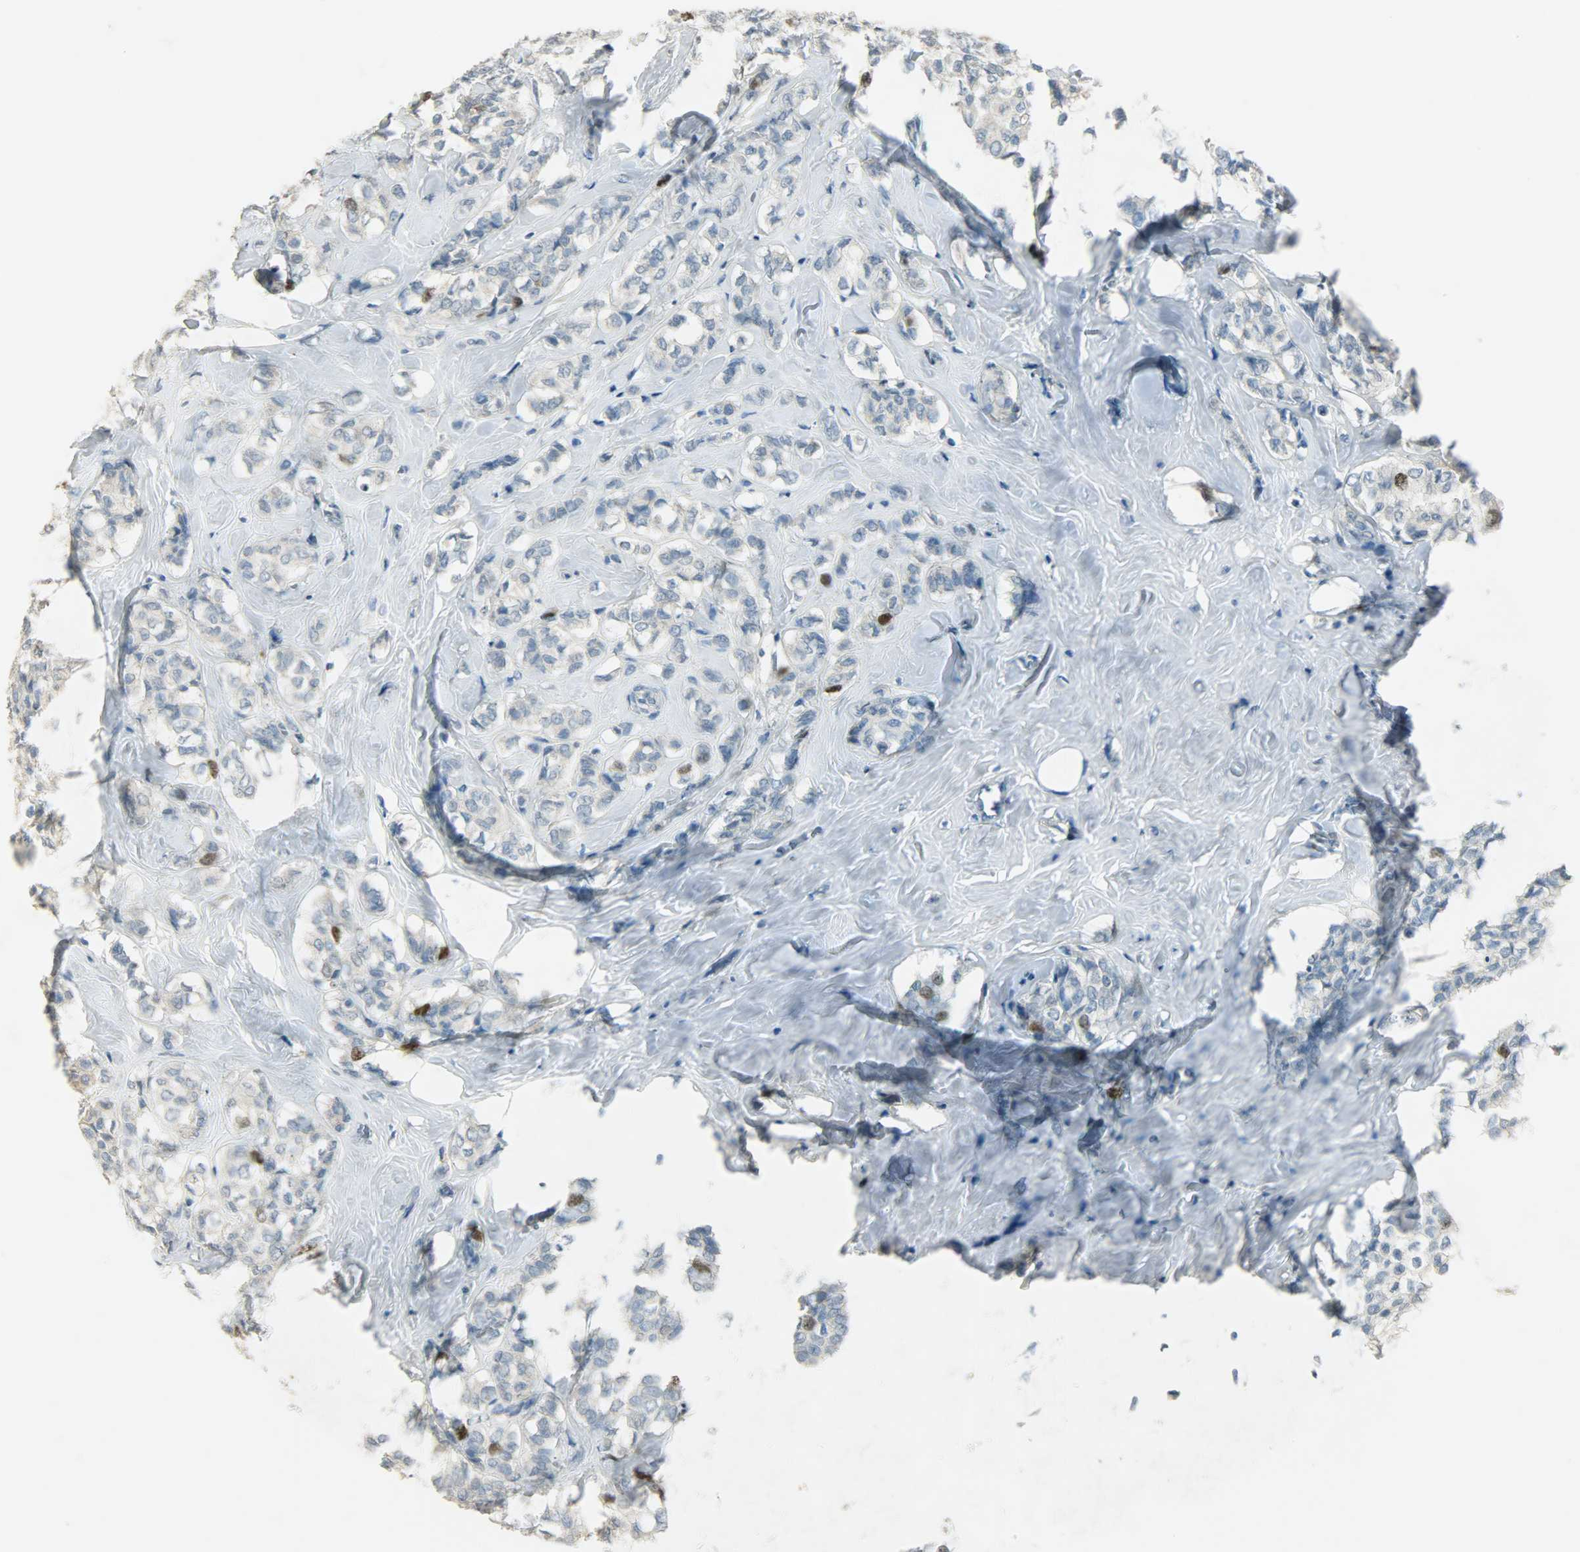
{"staining": {"intensity": "strong", "quantity": "<25%", "location": "nuclear"}, "tissue": "breast cancer", "cell_type": "Tumor cells", "image_type": "cancer", "snomed": [{"axis": "morphology", "description": "Lobular carcinoma"}, {"axis": "topography", "description": "Breast"}], "caption": "The immunohistochemical stain shows strong nuclear expression in tumor cells of lobular carcinoma (breast) tissue.", "gene": "TPX2", "patient": {"sex": "female", "age": 60}}